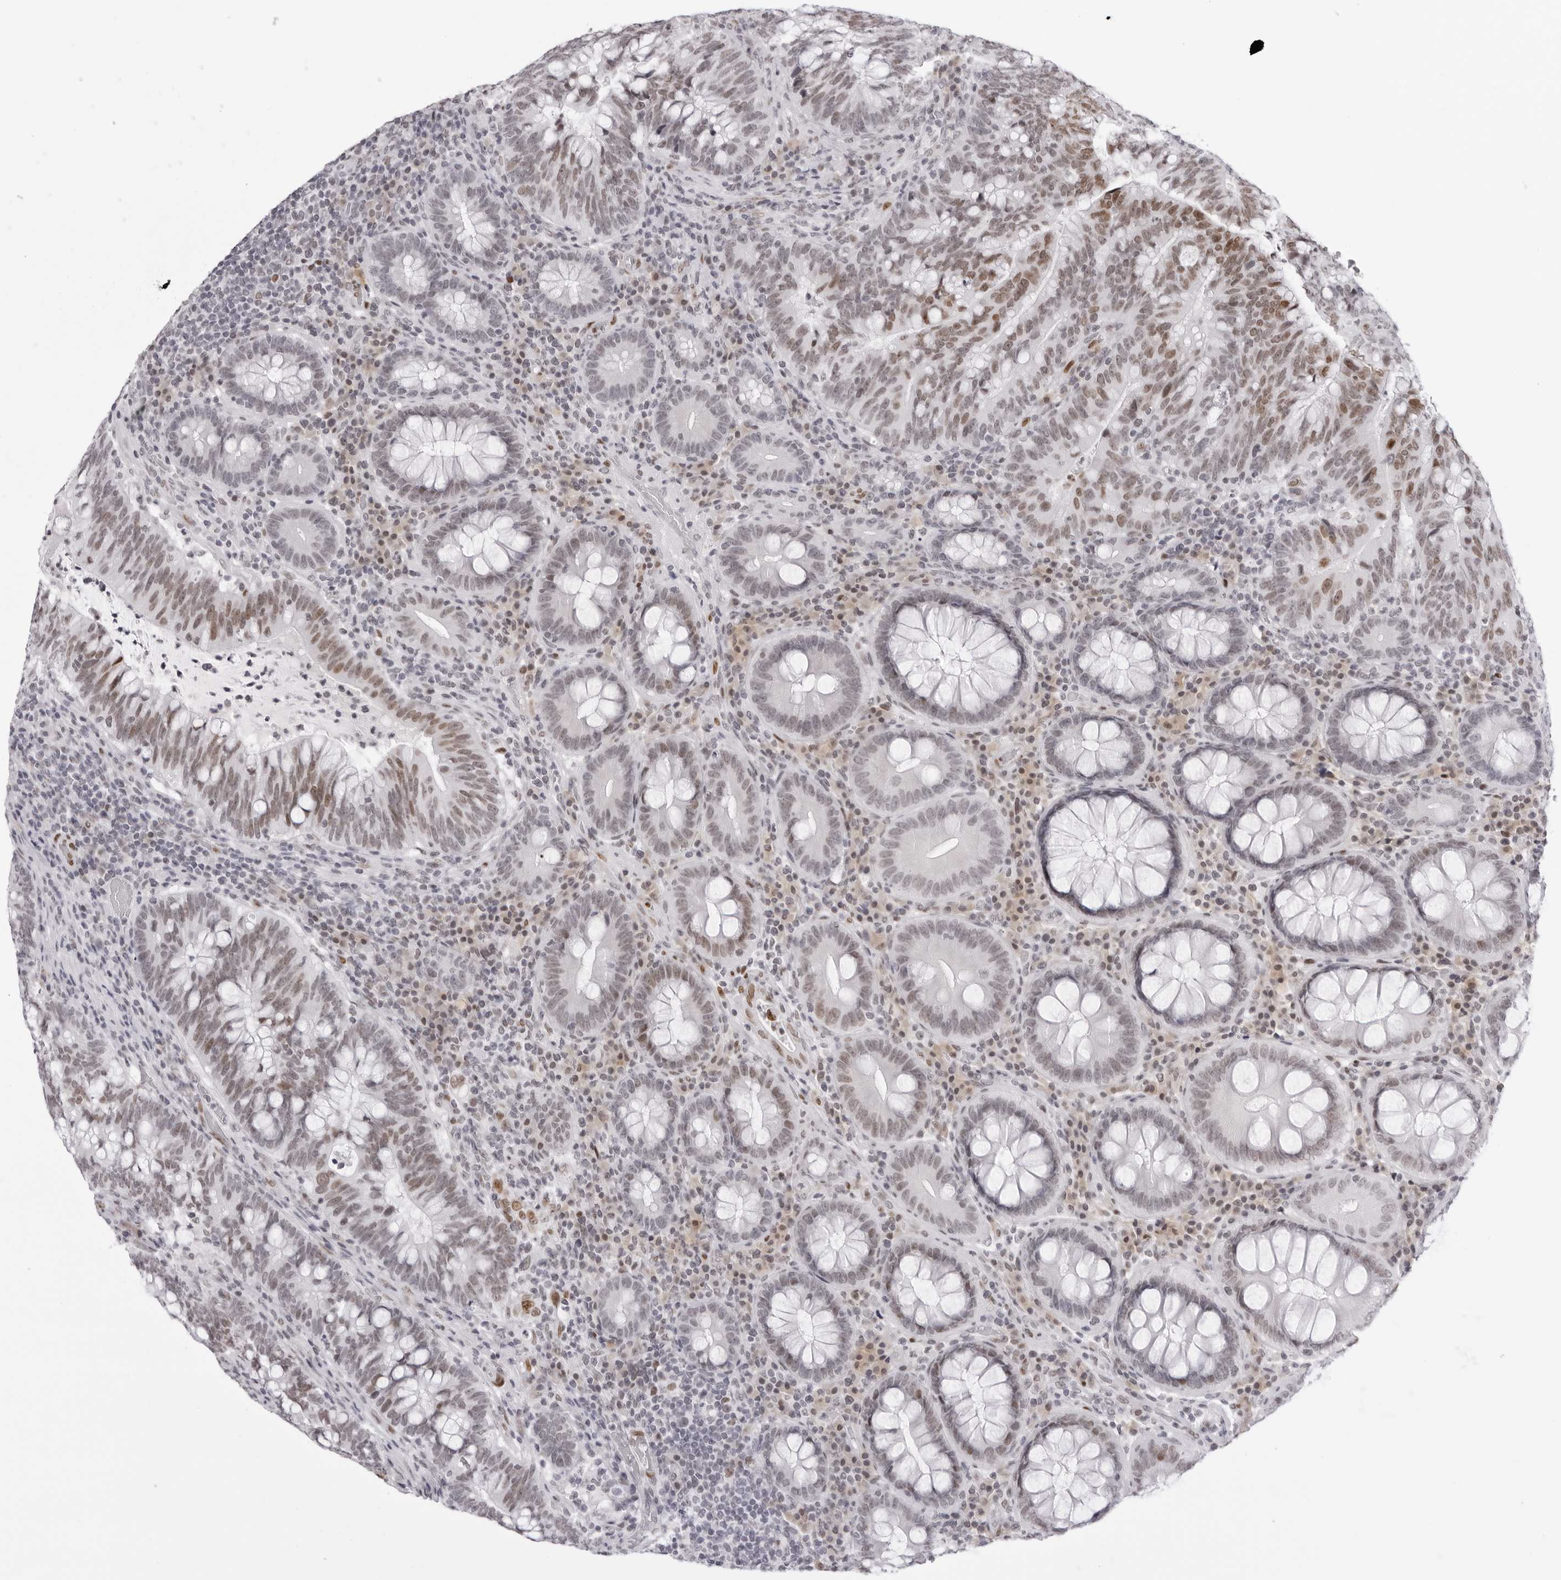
{"staining": {"intensity": "moderate", "quantity": "25%-75%", "location": "nuclear"}, "tissue": "colorectal cancer", "cell_type": "Tumor cells", "image_type": "cancer", "snomed": [{"axis": "morphology", "description": "Adenocarcinoma, NOS"}, {"axis": "topography", "description": "Colon"}], "caption": "Moderate nuclear staining is seen in approximately 25%-75% of tumor cells in adenocarcinoma (colorectal).", "gene": "MAFK", "patient": {"sex": "female", "age": 66}}